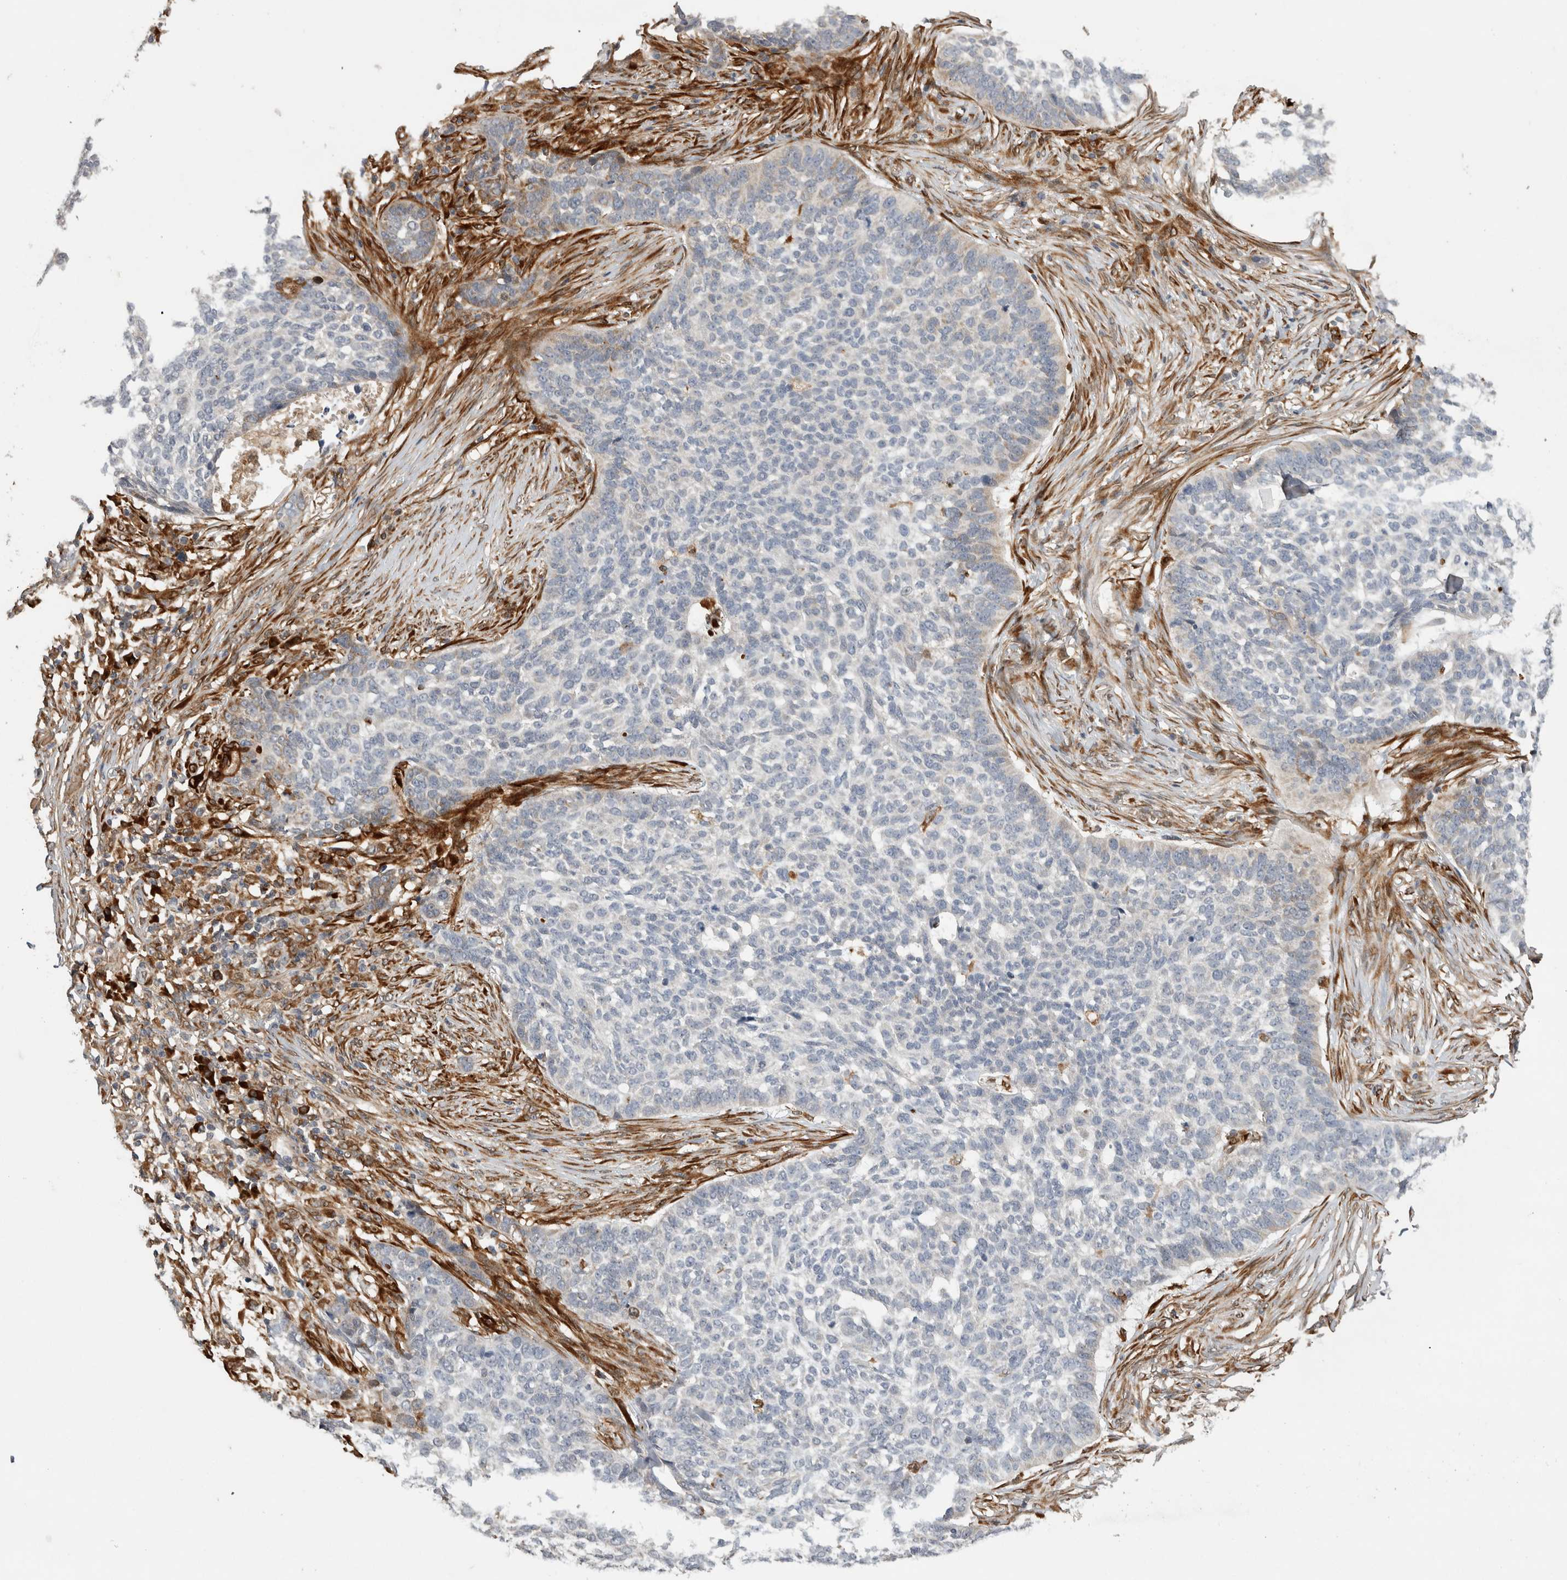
{"staining": {"intensity": "negative", "quantity": "none", "location": "none"}, "tissue": "skin cancer", "cell_type": "Tumor cells", "image_type": "cancer", "snomed": [{"axis": "morphology", "description": "Basal cell carcinoma"}, {"axis": "topography", "description": "Skin"}], "caption": "Immunohistochemistry of human skin basal cell carcinoma exhibits no expression in tumor cells.", "gene": "APOL2", "patient": {"sex": "male", "age": 85}}